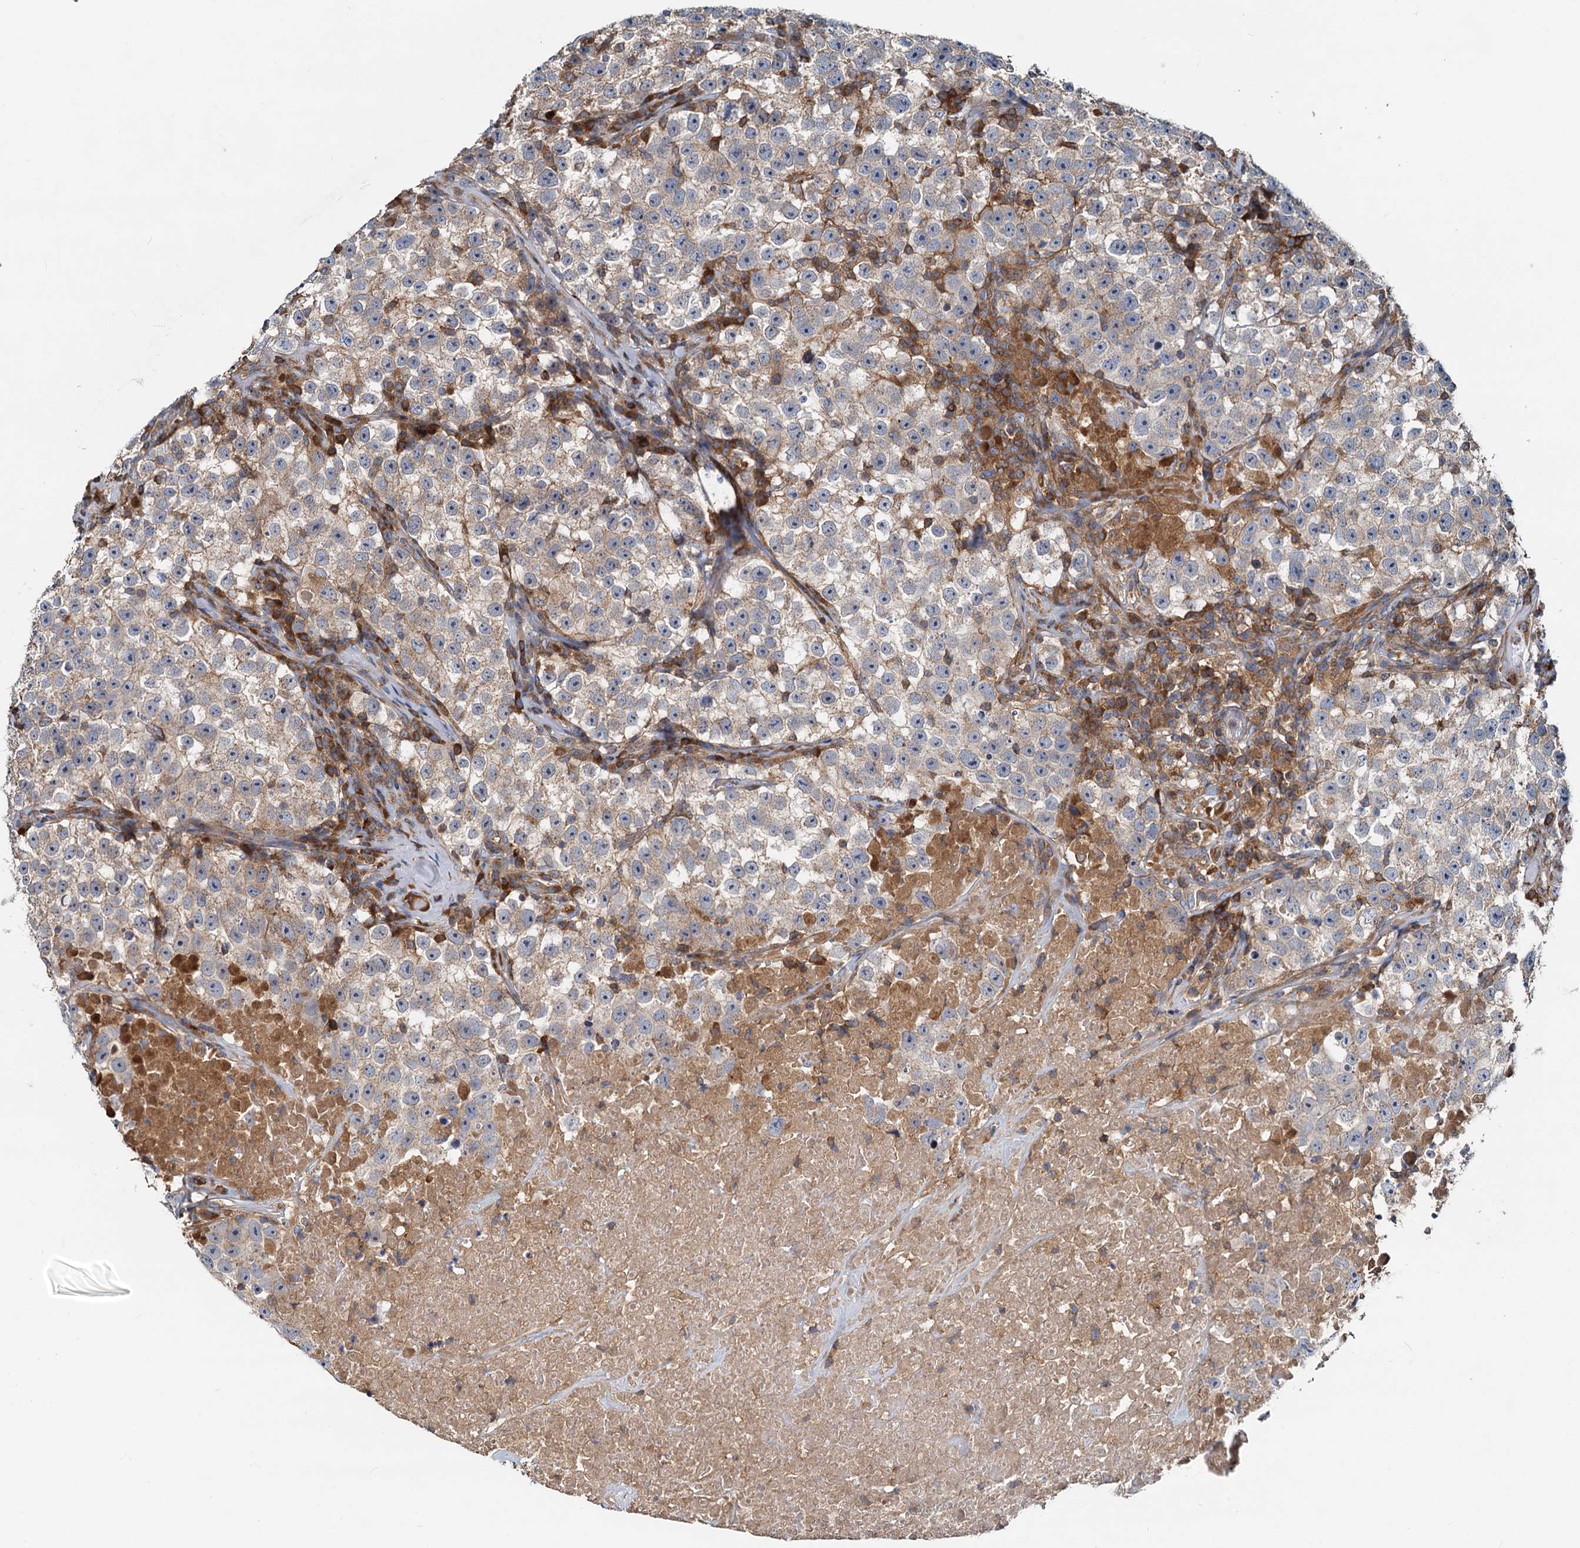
{"staining": {"intensity": "weak", "quantity": "25%-75%", "location": "cytoplasmic/membranous"}, "tissue": "testis cancer", "cell_type": "Tumor cells", "image_type": "cancer", "snomed": [{"axis": "morphology", "description": "Seminoma, NOS"}, {"axis": "topography", "description": "Testis"}], "caption": "DAB (3,3'-diaminobenzidine) immunohistochemical staining of human testis seminoma demonstrates weak cytoplasmic/membranous protein expression in approximately 25%-75% of tumor cells.", "gene": "LNX2", "patient": {"sex": "male", "age": 22}}